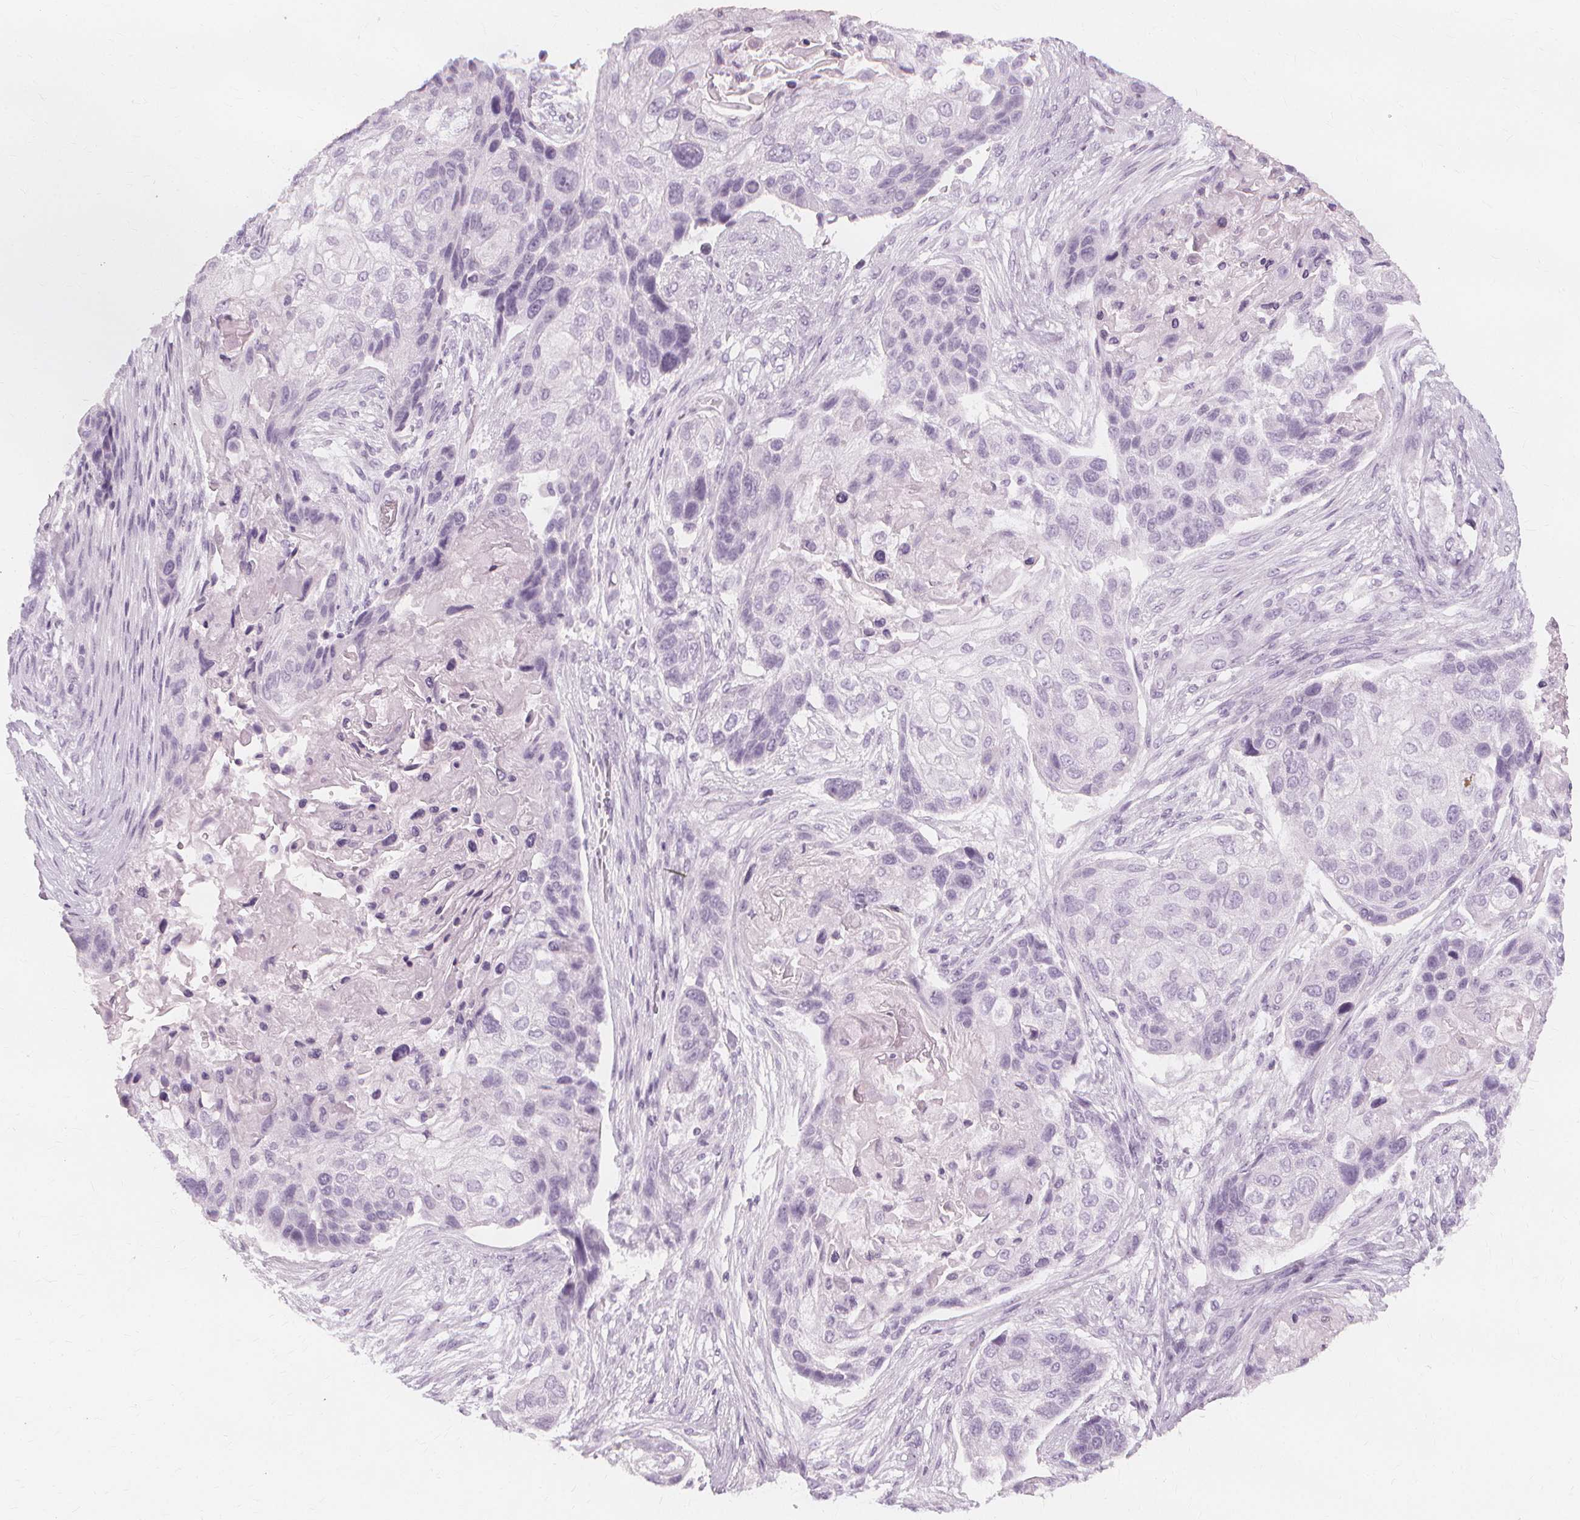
{"staining": {"intensity": "negative", "quantity": "none", "location": "none"}, "tissue": "lung cancer", "cell_type": "Tumor cells", "image_type": "cancer", "snomed": [{"axis": "morphology", "description": "Squamous cell carcinoma, NOS"}, {"axis": "topography", "description": "Lung"}], "caption": "Image shows no protein expression in tumor cells of lung squamous cell carcinoma tissue.", "gene": "TFF1", "patient": {"sex": "male", "age": 69}}